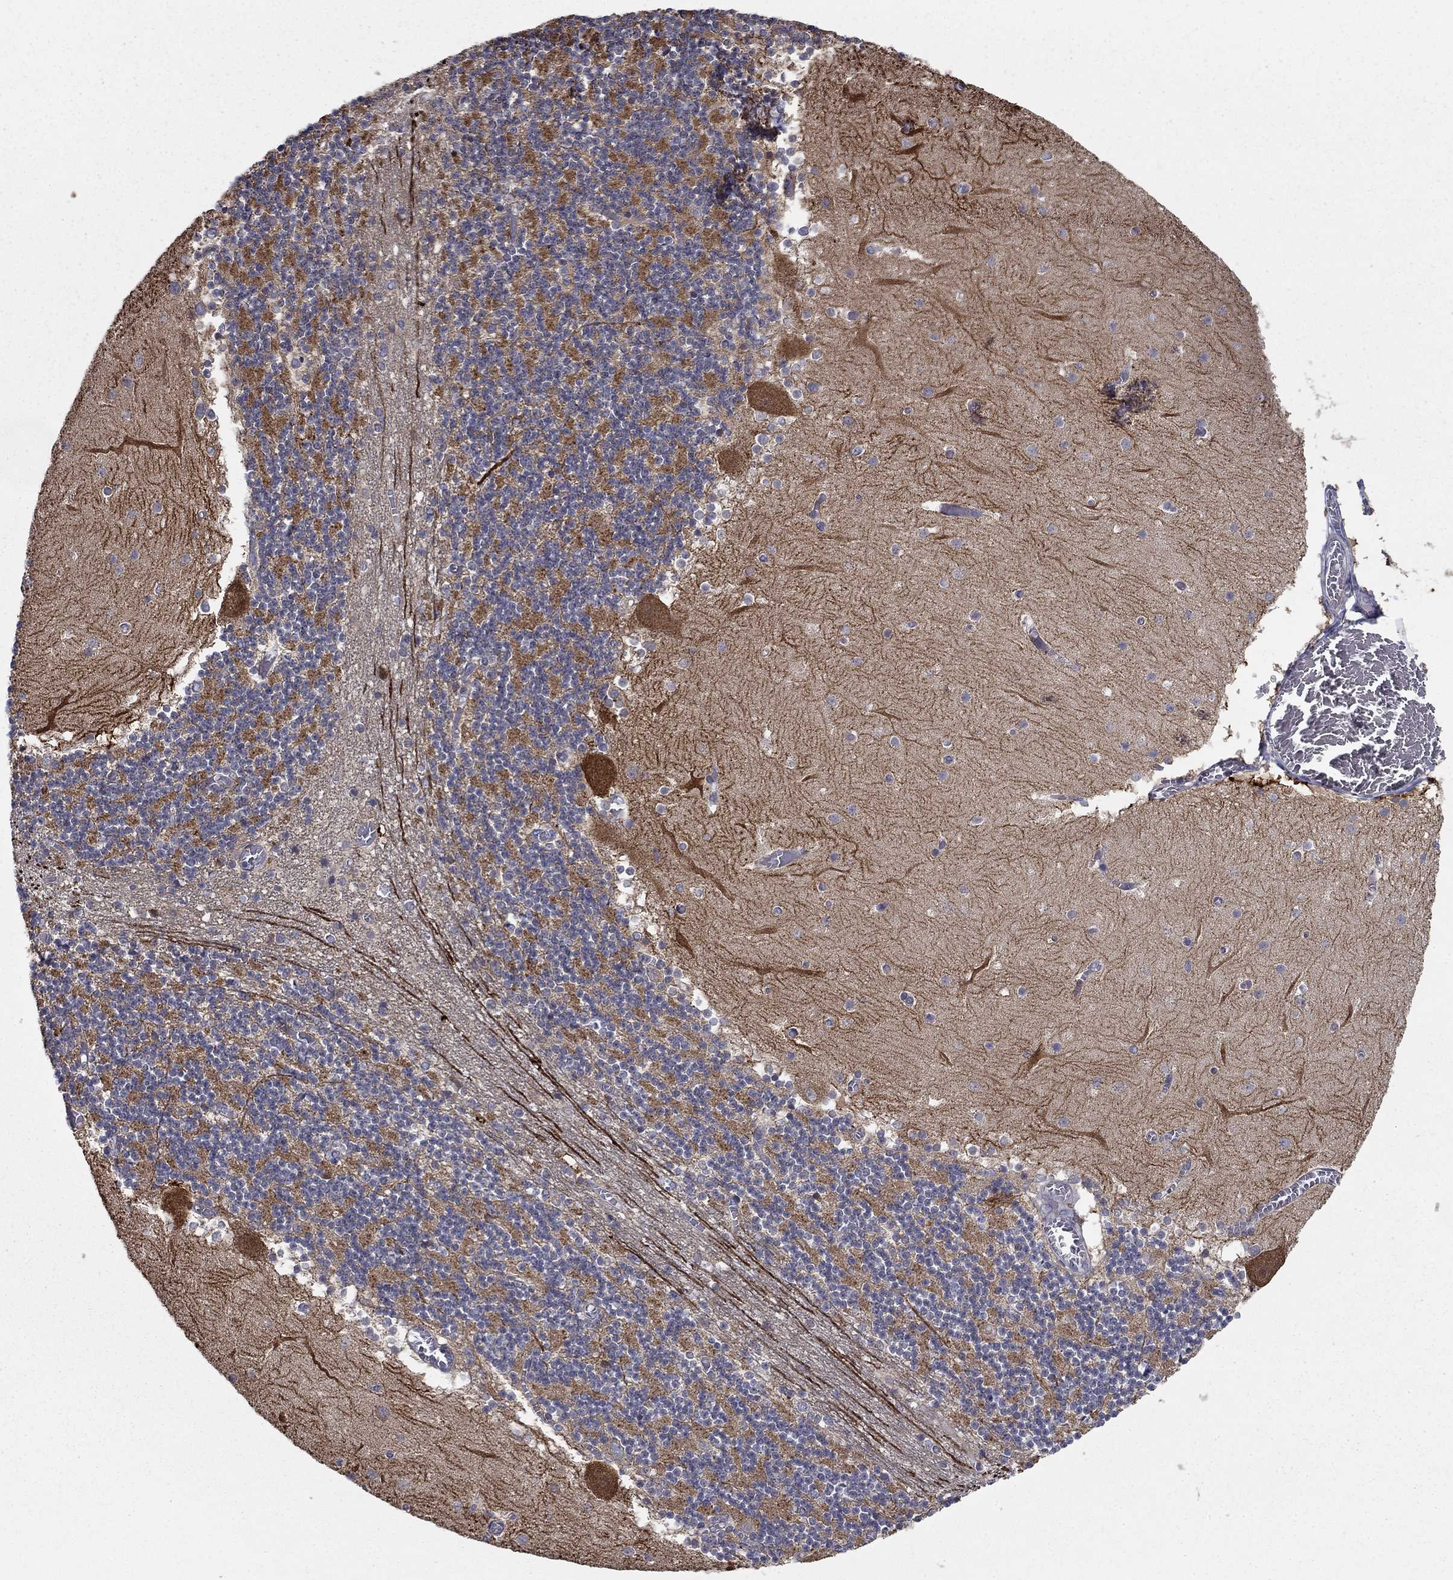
{"staining": {"intensity": "negative", "quantity": "none", "location": "none"}, "tissue": "cerebellum", "cell_type": "Cells in granular layer", "image_type": "normal", "snomed": [{"axis": "morphology", "description": "Normal tissue, NOS"}, {"axis": "topography", "description": "Cerebellum"}], "caption": "The photomicrograph displays no staining of cells in granular layer in benign cerebellum. (Stains: DAB (3,3'-diaminobenzidine) immunohistochemistry with hematoxylin counter stain, Microscopy: brightfield microscopy at high magnification).", "gene": "MMAA", "patient": {"sex": "female", "age": 28}}